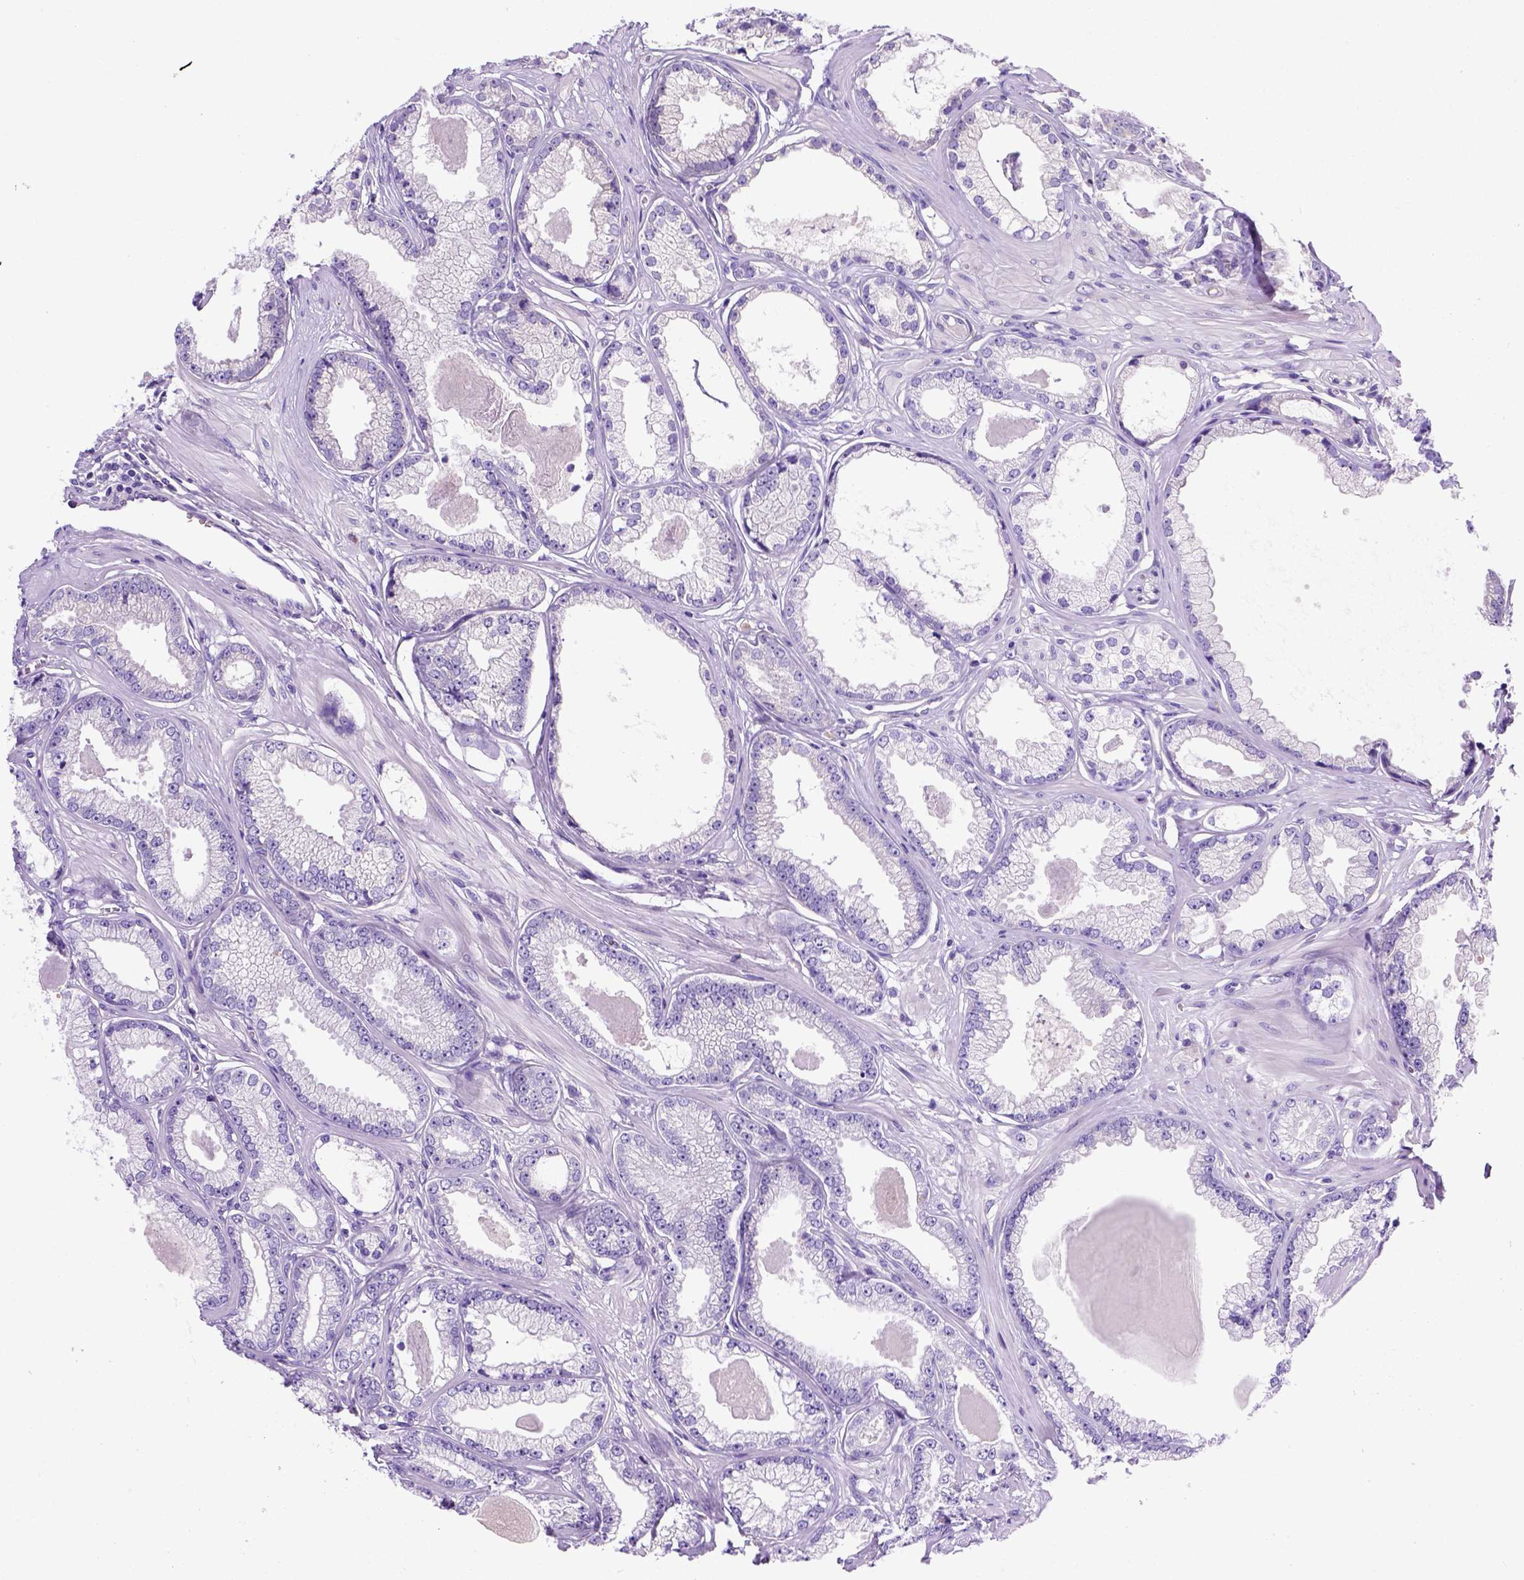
{"staining": {"intensity": "negative", "quantity": "none", "location": "none"}, "tissue": "prostate cancer", "cell_type": "Tumor cells", "image_type": "cancer", "snomed": [{"axis": "morphology", "description": "Adenocarcinoma, Low grade"}, {"axis": "topography", "description": "Prostate"}], "caption": "A photomicrograph of prostate adenocarcinoma (low-grade) stained for a protein displays no brown staining in tumor cells. (DAB immunohistochemistry with hematoxylin counter stain).", "gene": "FOXI1", "patient": {"sex": "male", "age": 64}}